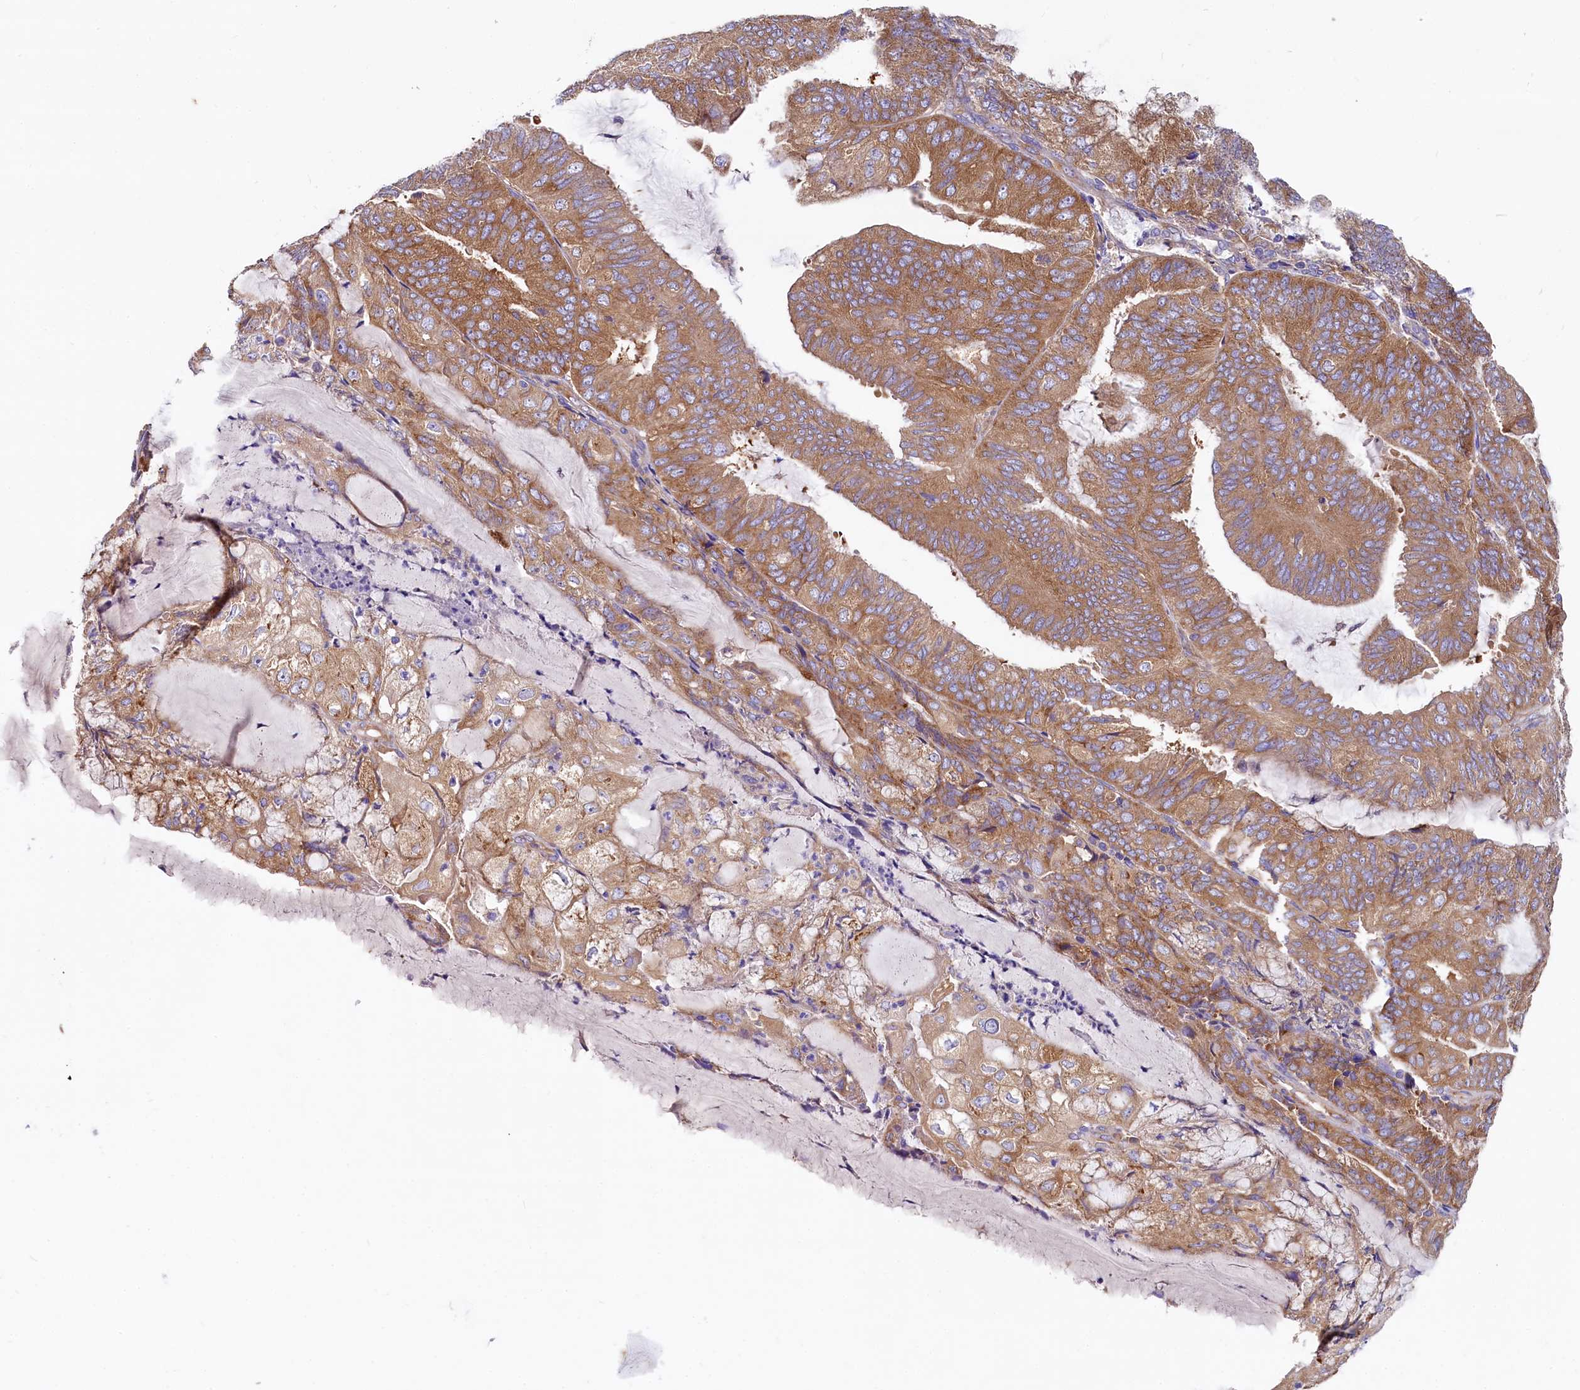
{"staining": {"intensity": "moderate", "quantity": ">75%", "location": "cytoplasmic/membranous"}, "tissue": "endometrial cancer", "cell_type": "Tumor cells", "image_type": "cancer", "snomed": [{"axis": "morphology", "description": "Adenocarcinoma, NOS"}, {"axis": "topography", "description": "Endometrium"}], "caption": "Endometrial adenocarcinoma was stained to show a protein in brown. There is medium levels of moderate cytoplasmic/membranous staining in approximately >75% of tumor cells. Immunohistochemistry stains the protein of interest in brown and the nuclei are stained blue.", "gene": "QARS1", "patient": {"sex": "female", "age": 81}}